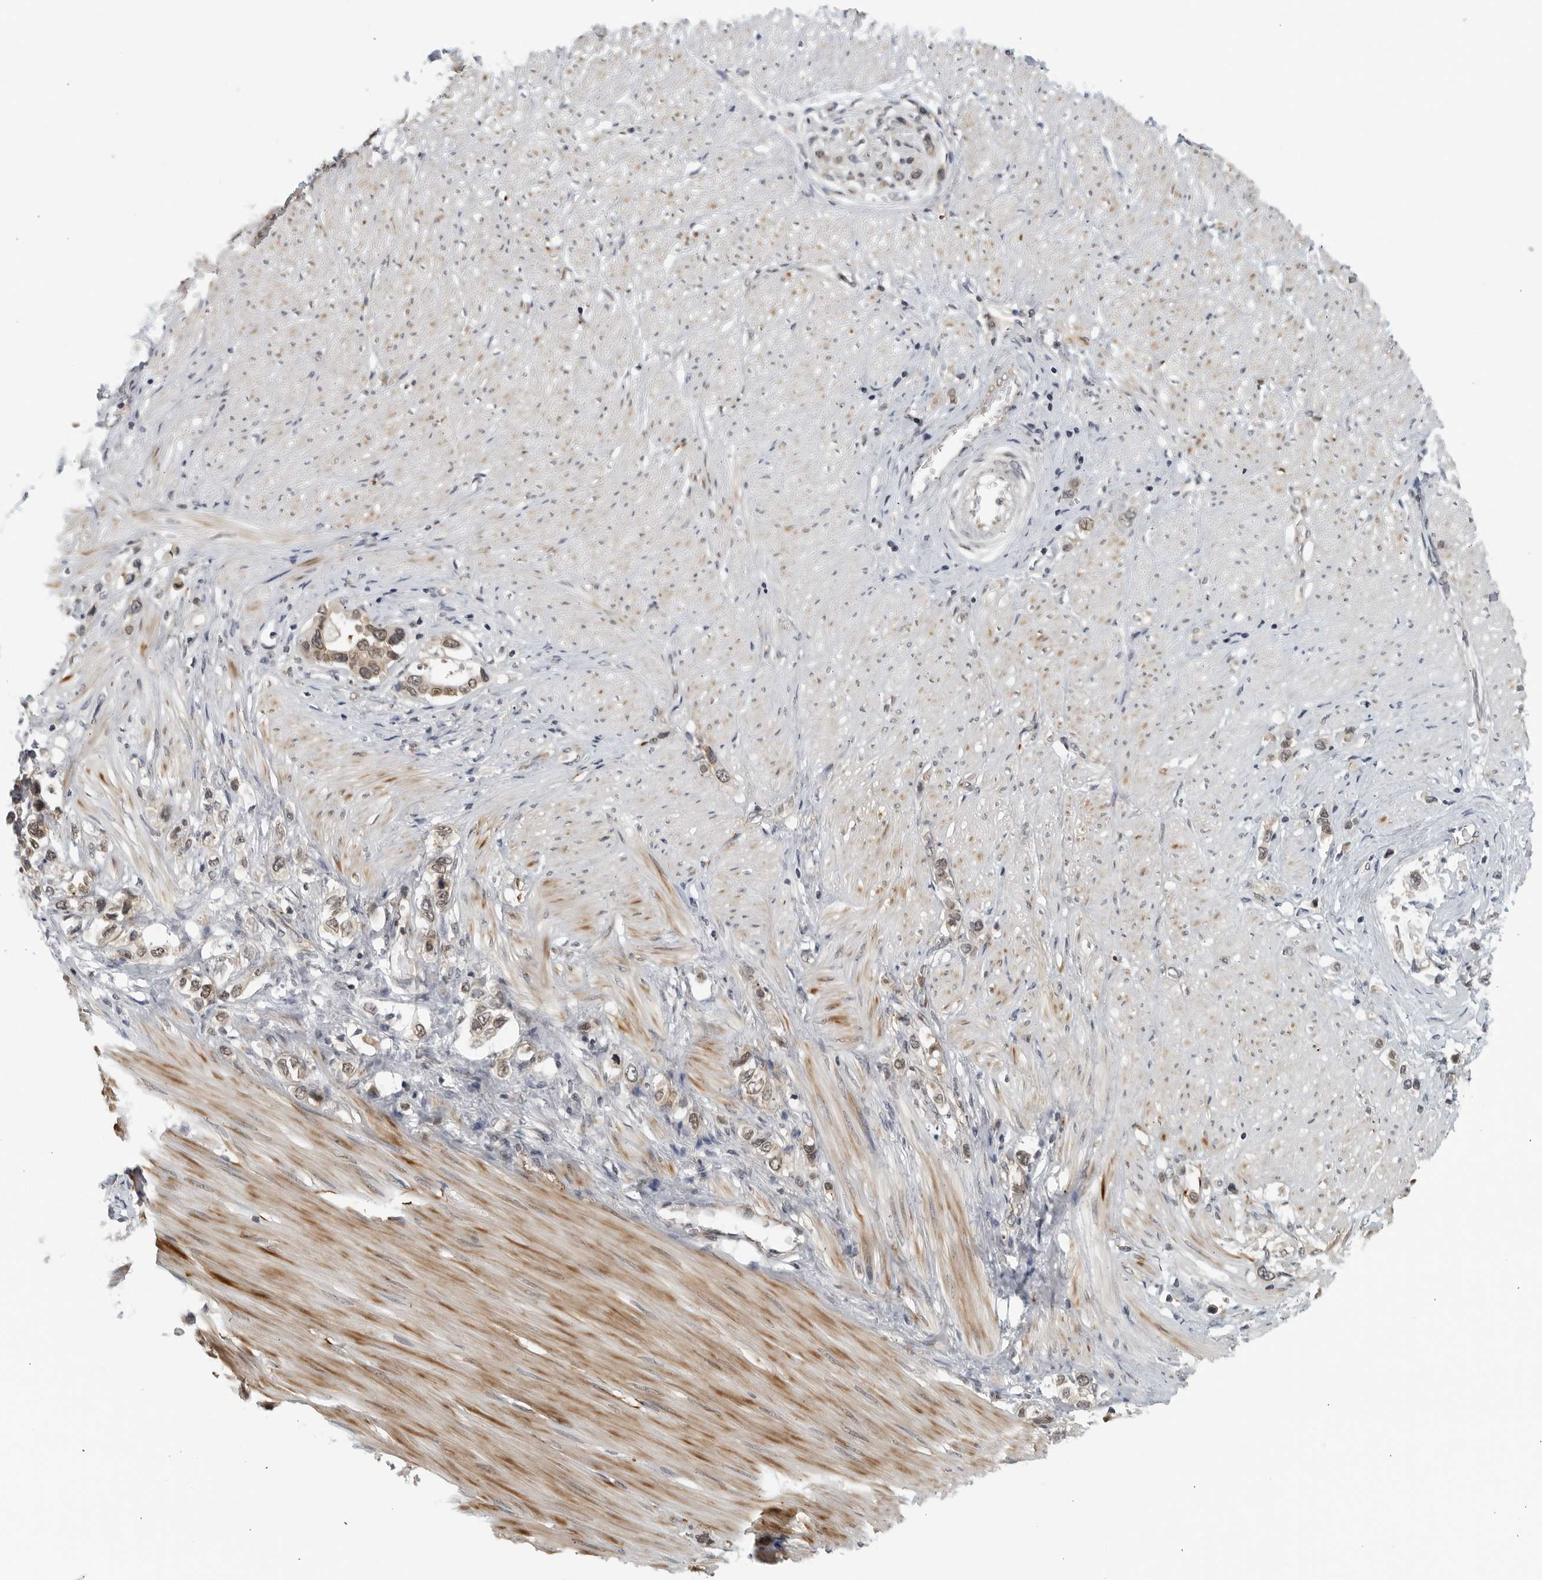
{"staining": {"intensity": "weak", "quantity": ">75%", "location": "cytoplasmic/membranous,nuclear"}, "tissue": "stomach cancer", "cell_type": "Tumor cells", "image_type": "cancer", "snomed": [{"axis": "morphology", "description": "Adenocarcinoma, NOS"}, {"axis": "topography", "description": "Stomach"}], "caption": "Weak cytoplasmic/membranous and nuclear staining is present in about >75% of tumor cells in adenocarcinoma (stomach).", "gene": "RC3H1", "patient": {"sex": "female", "age": 65}}